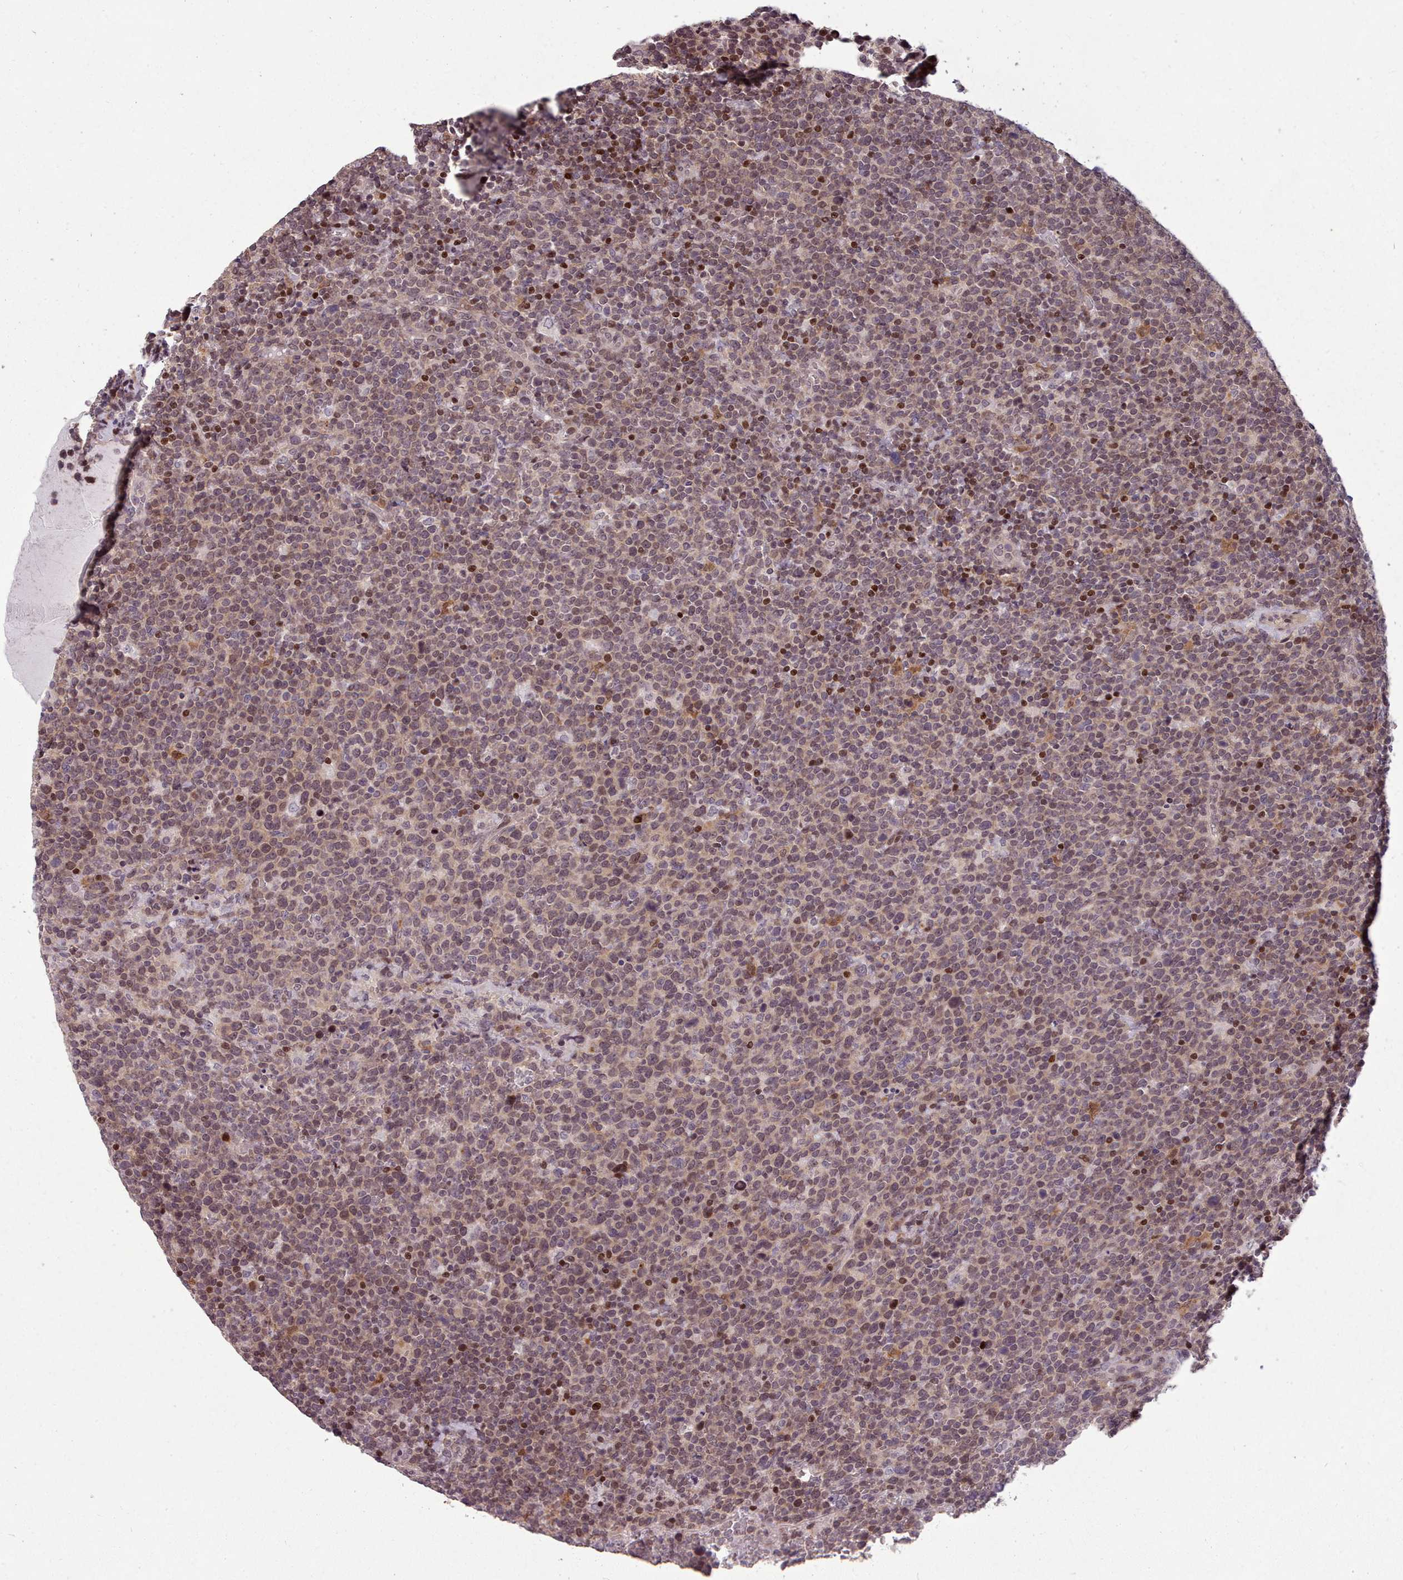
{"staining": {"intensity": "moderate", "quantity": ">75%", "location": "nuclear"}, "tissue": "lymphoma", "cell_type": "Tumor cells", "image_type": "cancer", "snomed": [{"axis": "morphology", "description": "Malignant lymphoma, non-Hodgkin's type, High grade"}, {"axis": "topography", "description": "Lymph node"}], "caption": "Immunohistochemistry micrograph of lymphoma stained for a protein (brown), which shows medium levels of moderate nuclear expression in approximately >75% of tumor cells.", "gene": "ENSA", "patient": {"sex": "male", "age": 61}}